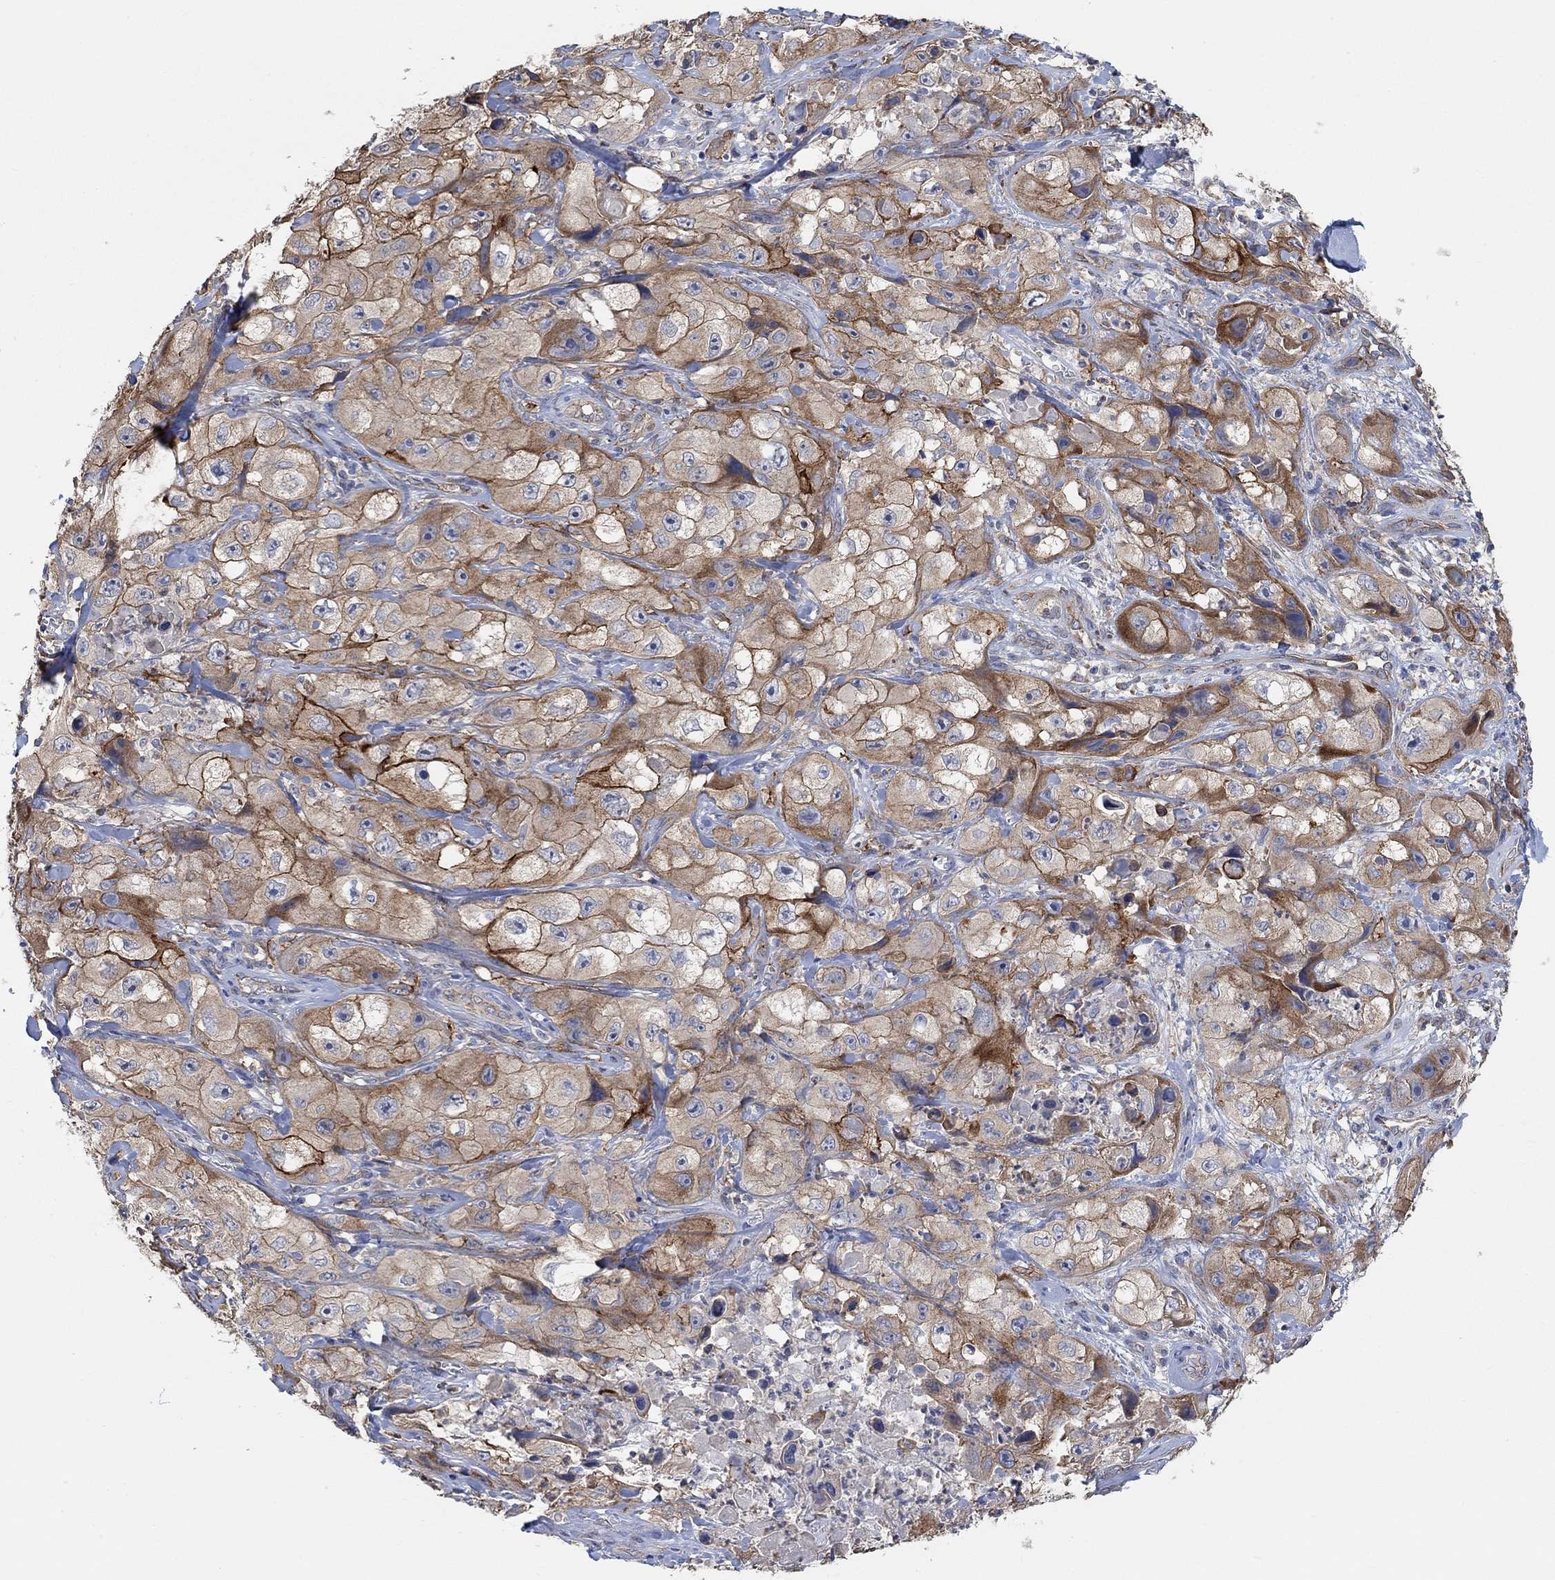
{"staining": {"intensity": "strong", "quantity": "<25%", "location": "cytoplasmic/membranous"}, "tissue": "skin cancer", "cell_type": "Tumor cells", "image_type": "cancer", "snomed": [{"axis": "morphology", "description": "Squamous cell carcinoma, NOS"}, {"axis": "topography", "description": "Skin"}, {"axis": "topography", "description": "Subcutis"}], "caption": "There is medium levels of strong cytoplasmic/membranous expression in tumor cells of skin squamous cell carcinoma, as demonstrated by immunohistochemical staining (brown color).", "gene": "SYT16", "patient": {"sex": "male", "age": 73}}